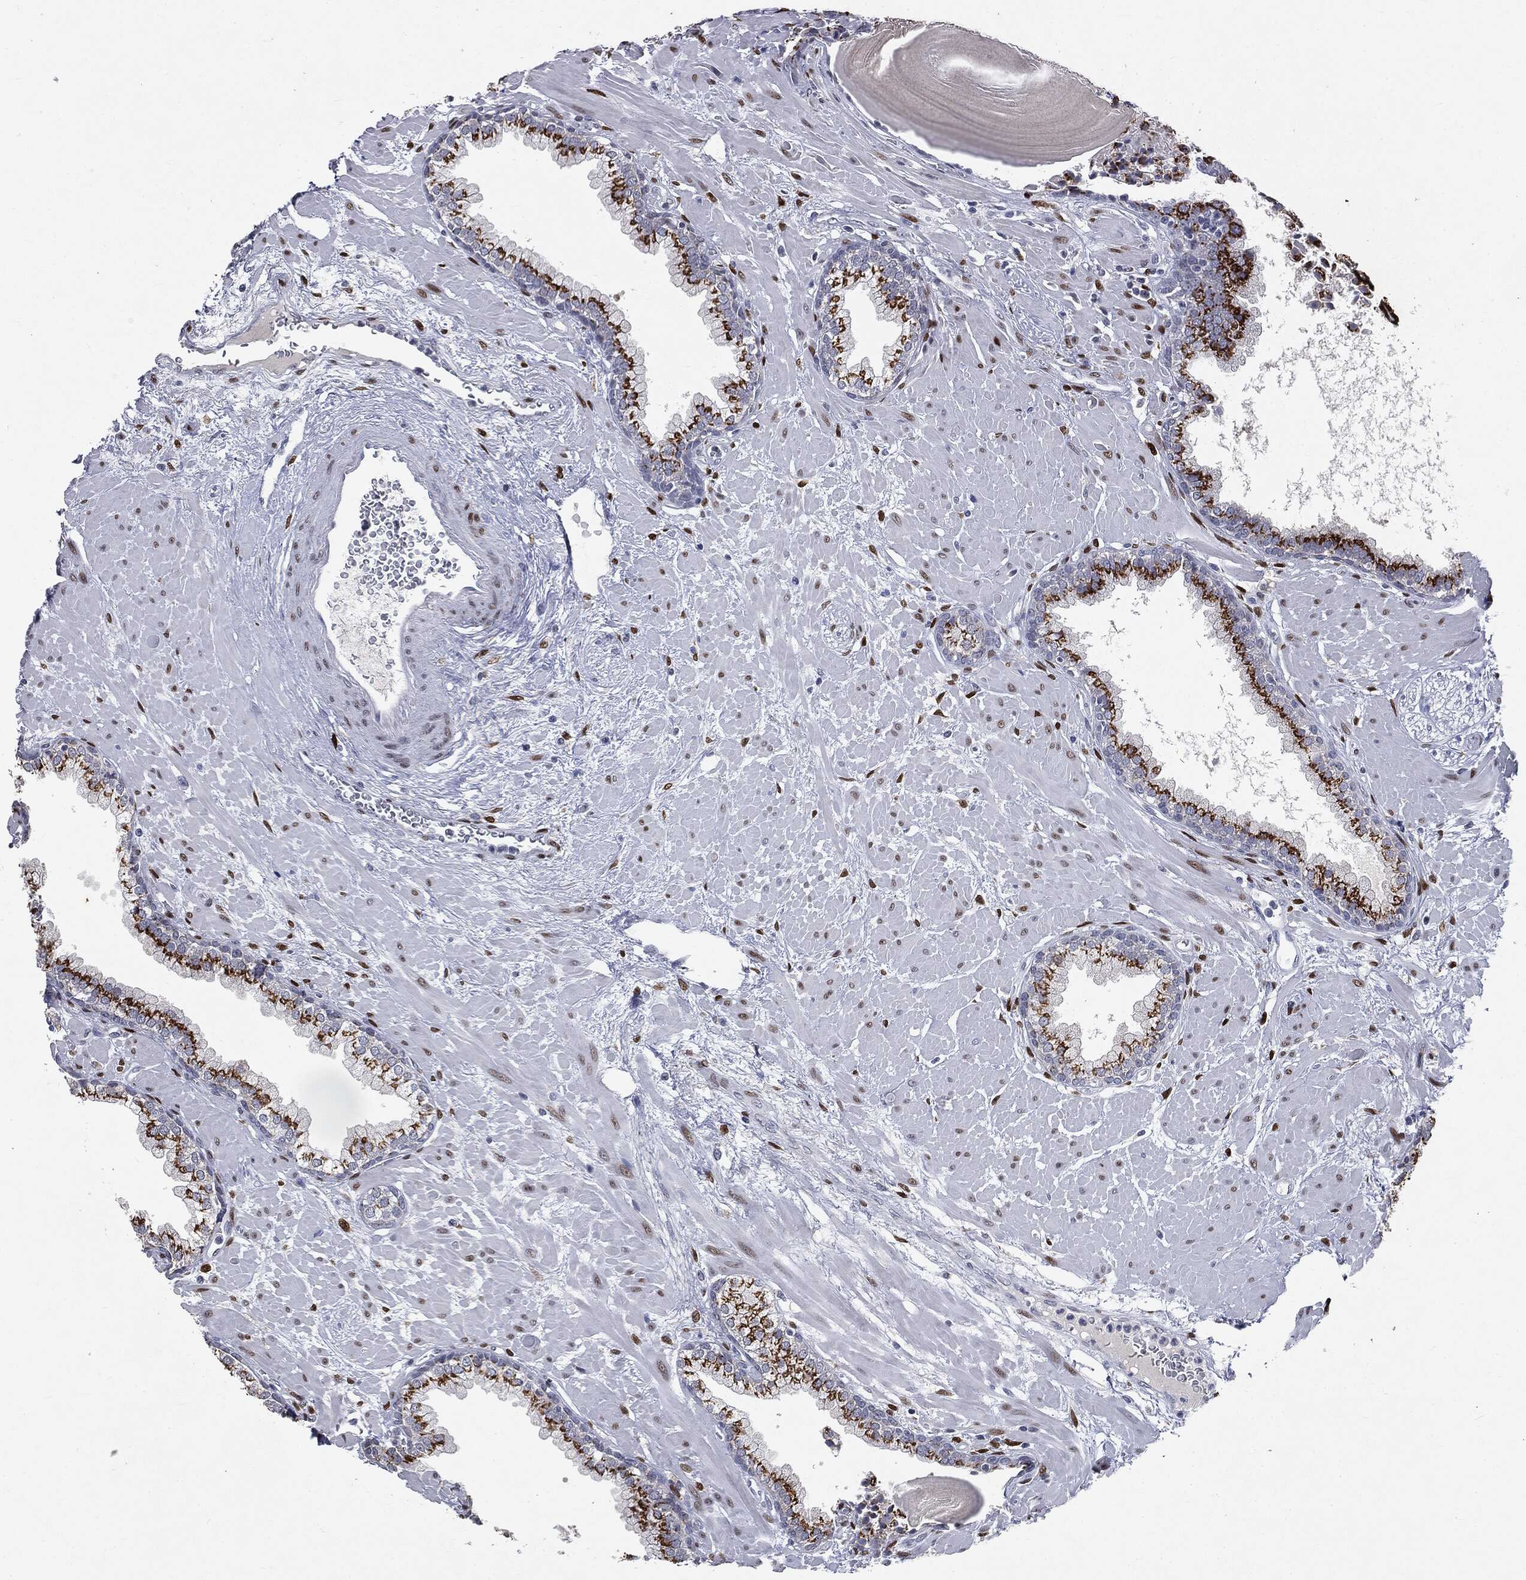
{"staining": {"intensity": "strong", "quantity": ">75%", "location": "cytoplasmic/membranous"}, "tissue": "prostate", "cell_type": "Glandular cells", "image_type": "normal", "snomed": [{"axis": "morphology", "description": "Normal tissue, NOS"}, {"axis": "topography", "description": "Prostate"}], "caption": "A high-resolution histopathology image shows IHC staining of unremarkable prostate, which exhibits strong cytoplasmic/membranous expression in about >75% of glandular cells. Nuclei are stained in blue.", "gene": "CASD1", "patient": {"sex": "male", "age": 63}}